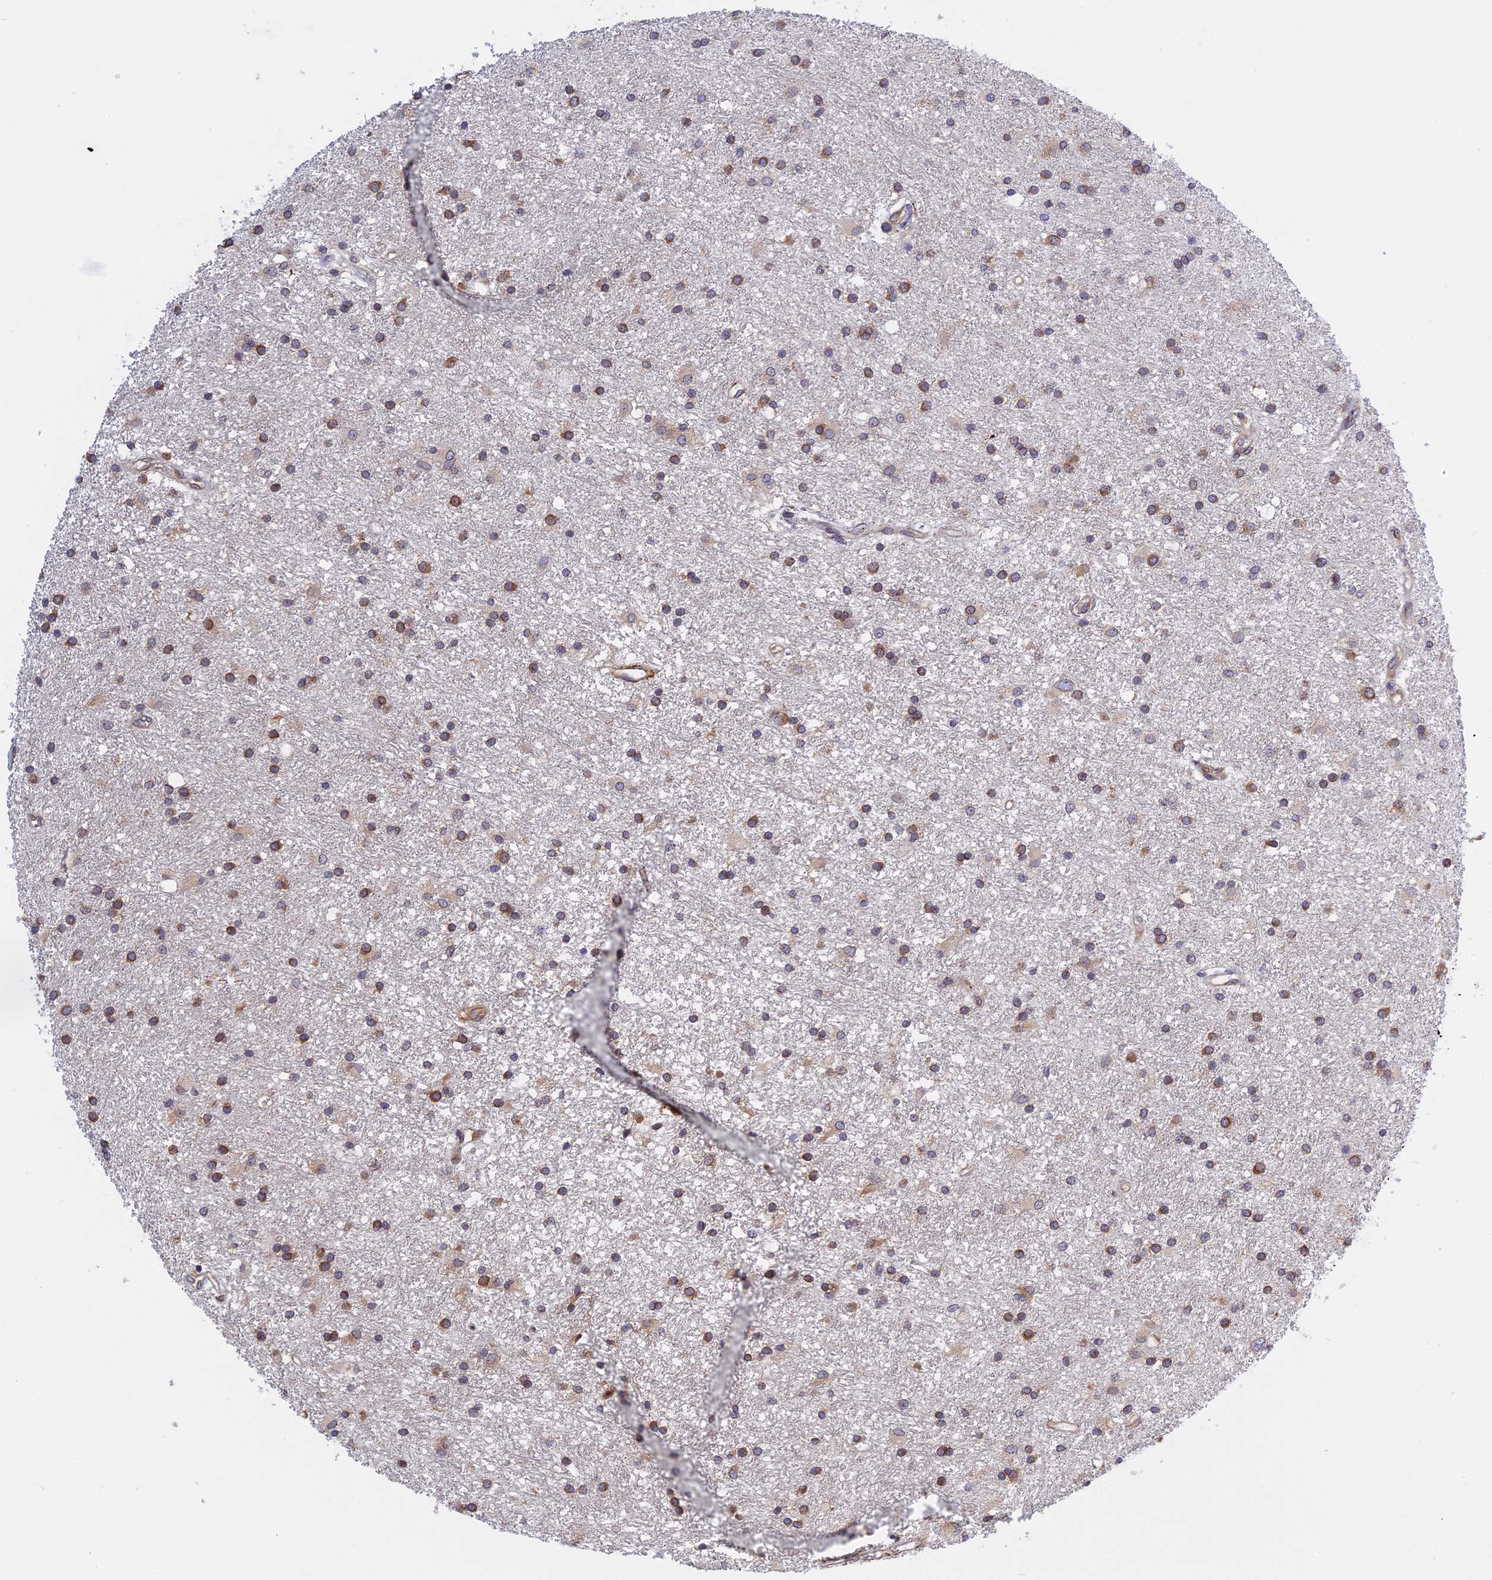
{"staining": {"intensity": "moderate", "quantity": ">75%", "location": "cytoplasmic/membranous"}, "tissue": "glioma", "cell_type": "Tumor cells", "image_type": "cancer", "snomed": [{"axis": "morphology", "description": "Glioma, malignant, High grade"}, {"axis": "topography", "description": "Brain"}], "caption": "IHC histopathology image of neoplastic tissue: human glioma stained using immunohistochemistry (IHC) demonstrates medium levels of moderate protein expression localized specifically in the cytoplasmic/membranous of tumor cells, appearing as a cytoplasmic/membranous brown color.", "gene": "NAA10", "patient": {"sex": "male", "age": 77}}